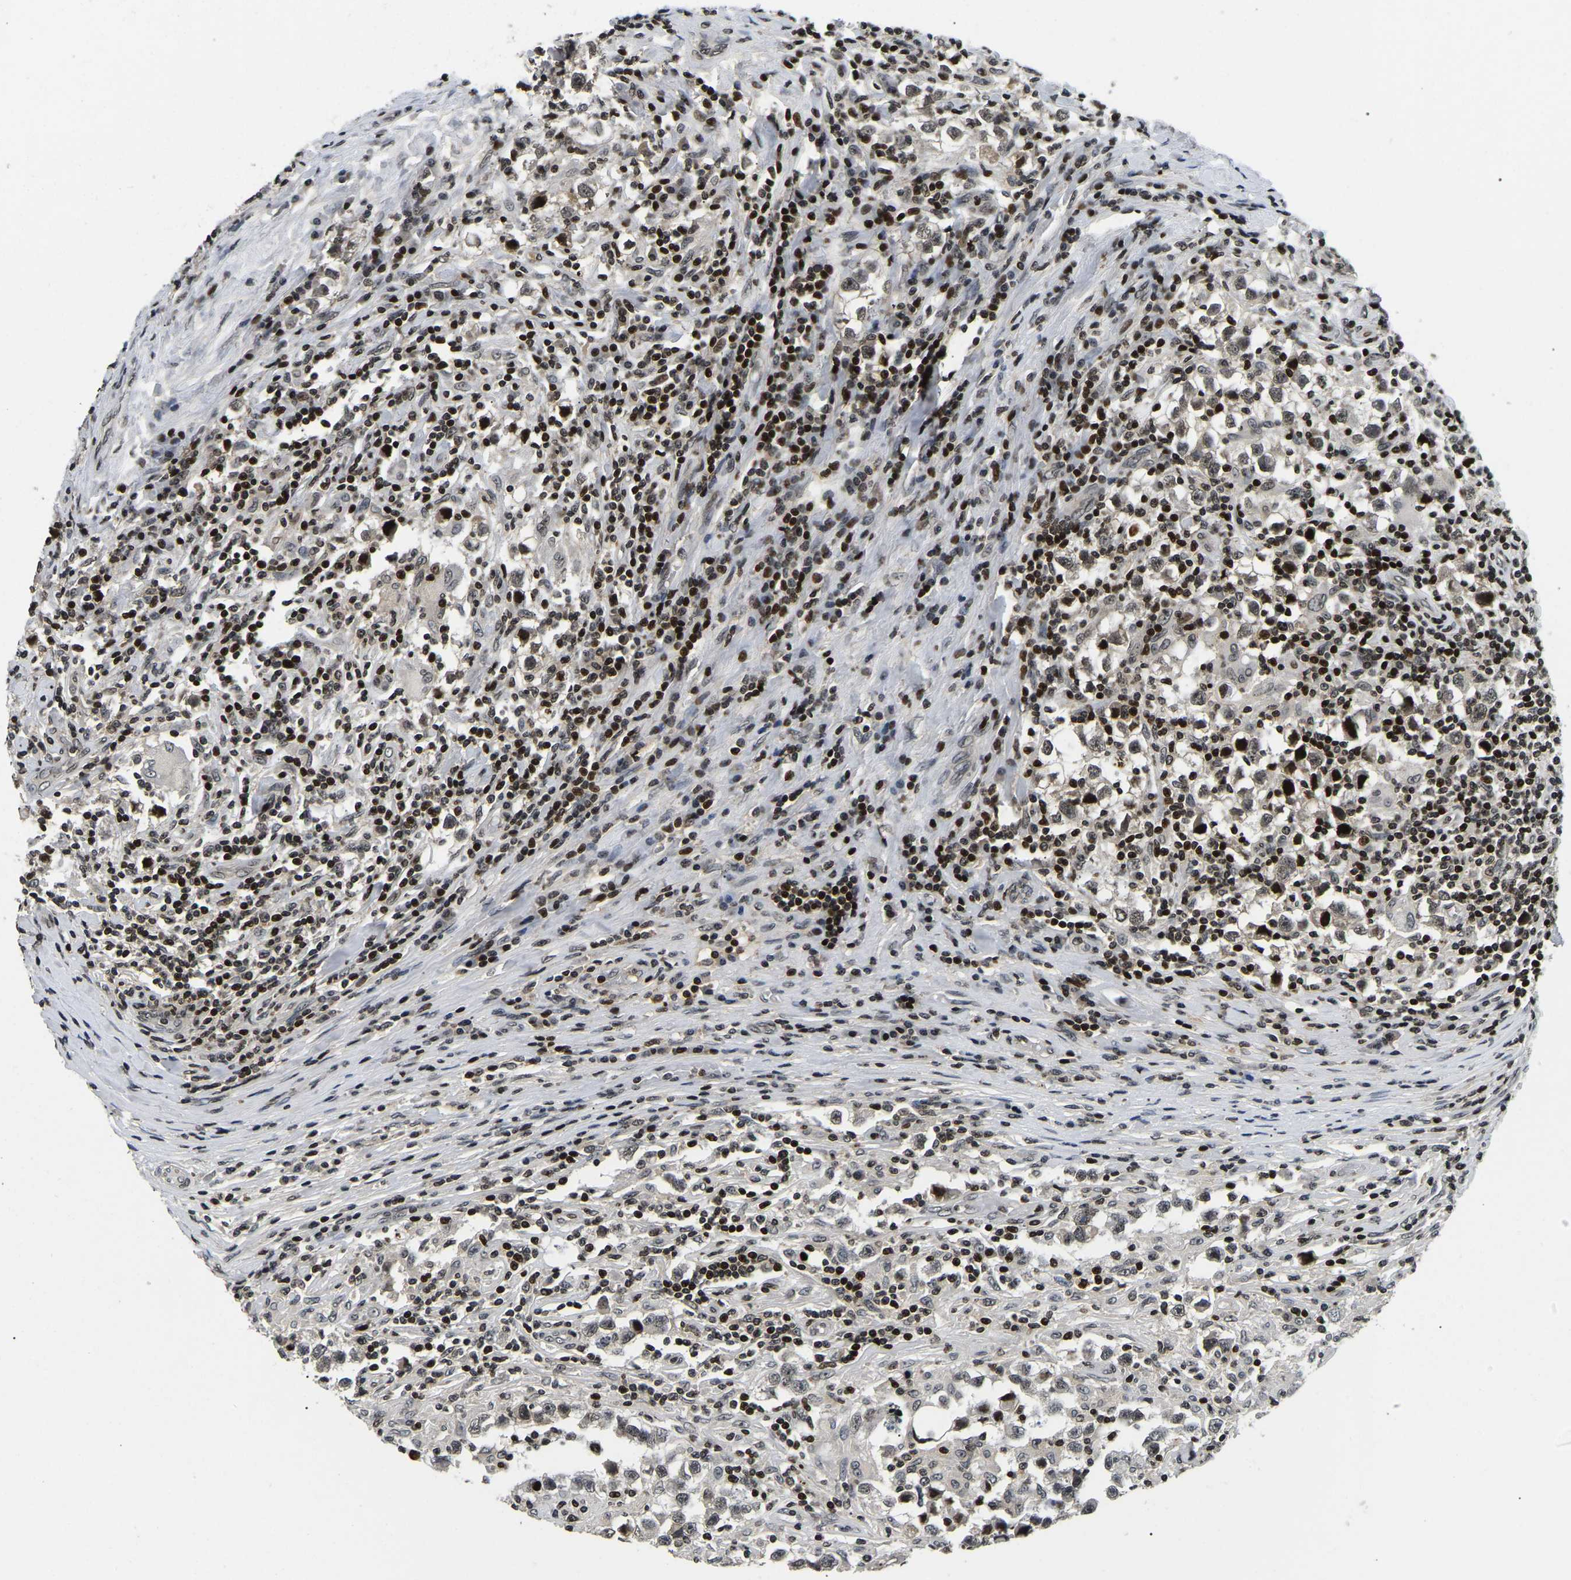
{"staining": {"intensity": "negative", "quantity": "none", "location": "none"}, "tissue": "testis cancer", "cell_type": "Tumor cells", "image_type": "cancer", "snomed": [{"axis": "morphology", "description": "Carcinoma, Embryonal, NOS"}, {"axis": "topography", "description": "Testis"}], "caption": "Immunohistochemistry (IHC) micrograph of neoplastic tissue: human embryonal carcinoma (testis) stained with DAB (3,3'-diaminobenzidine) exhibits no significant protein positivity in tumor cells.", "gene": "LRRC61", "patient": {"sex": "male", "age": 21}}